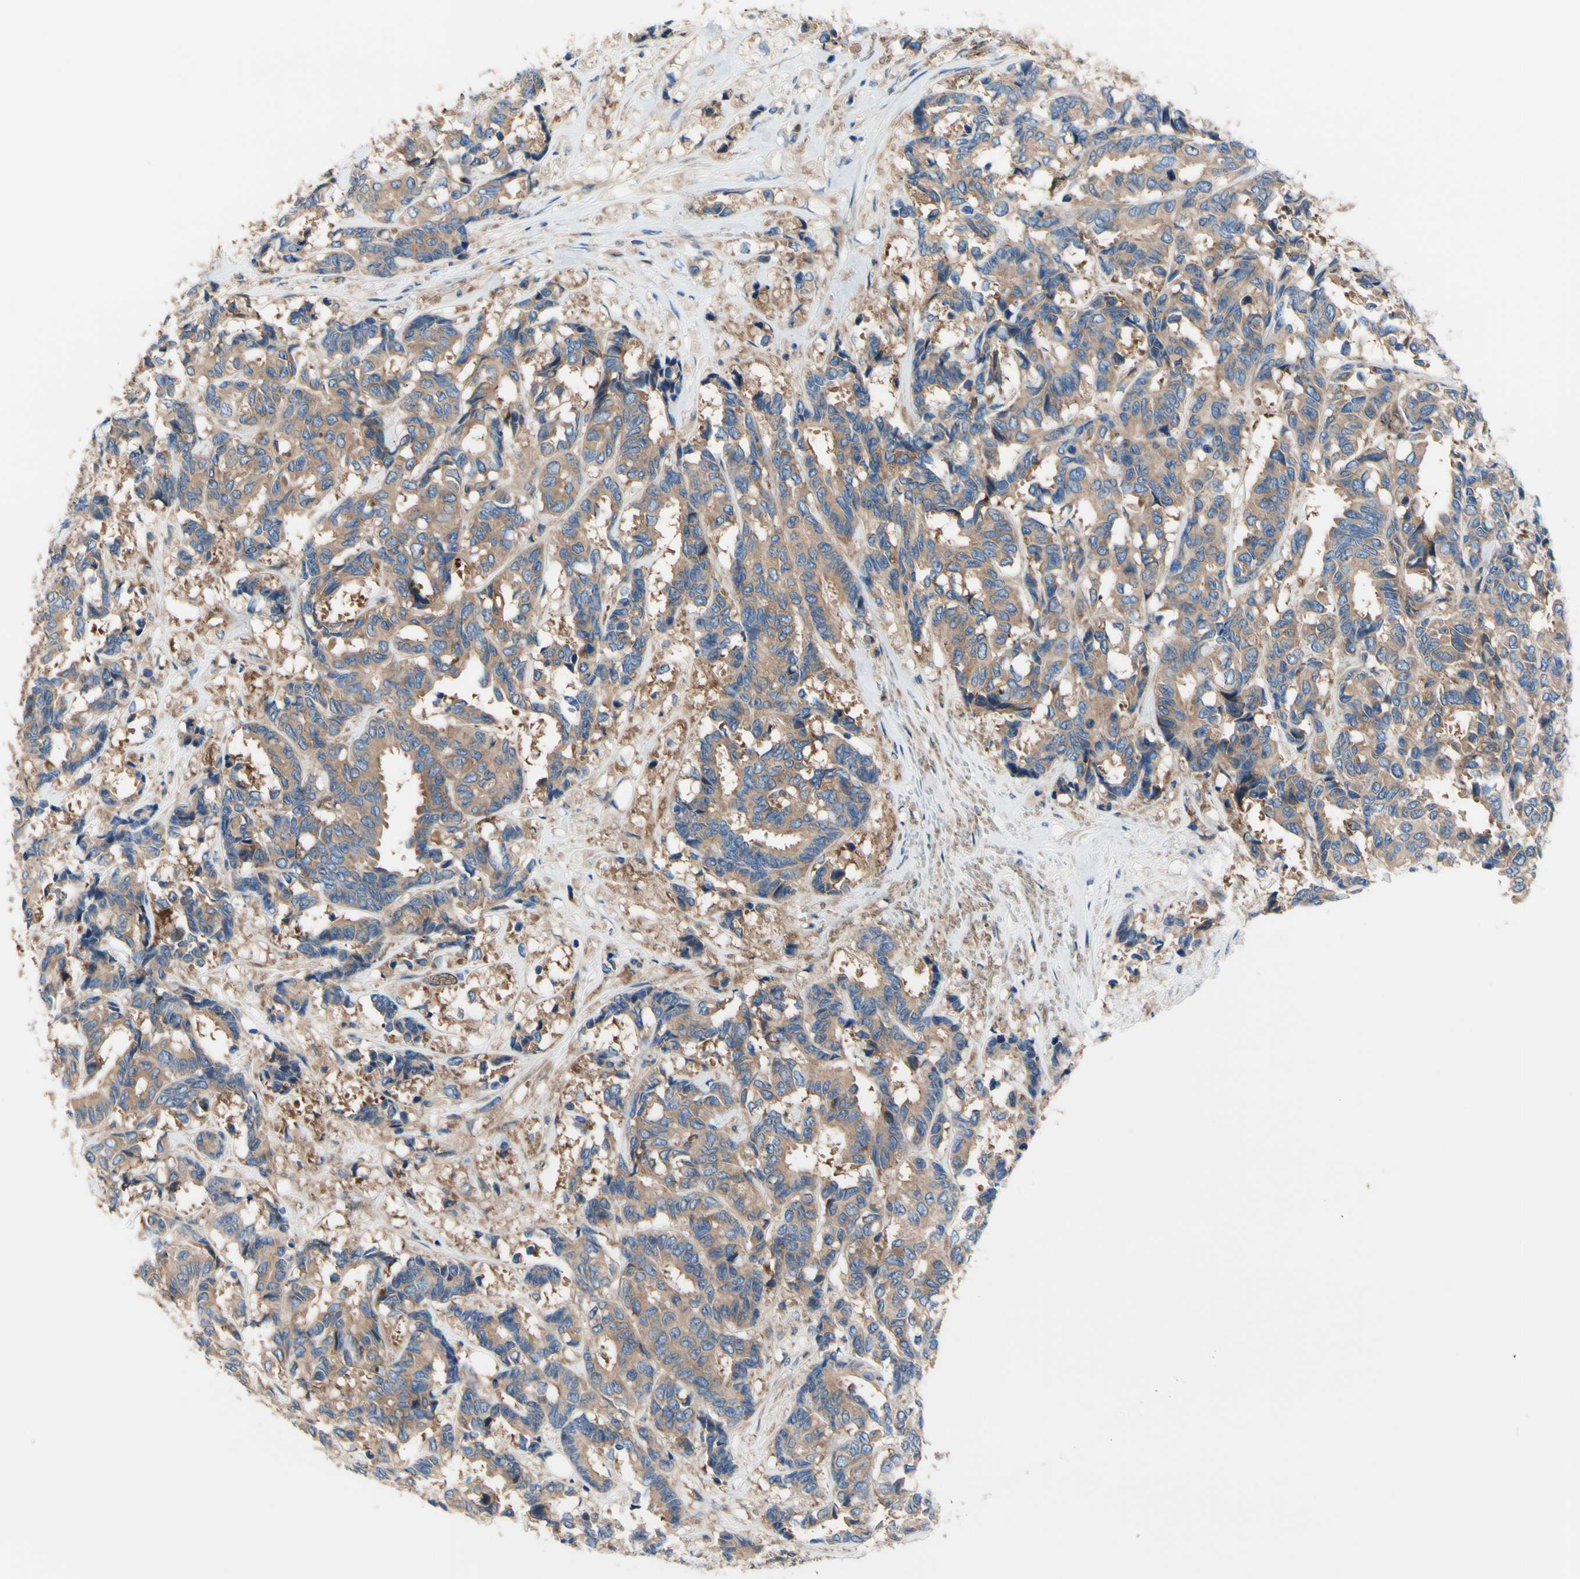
{"staining": {"intensity": "moderate", "quantity": ">75%", "location": "cytoplasmic/membranous"}, "tissue": "breast cancer", "cell_type": "Tumor cells", "image_type": "cancer", "snomed": [{"axis": "morphology", "description": "Duct carcinoma"}, {"axis": "topography", "description": "Breast"}], "caption": "An immunohistochemistry (IHC) micrograph of tumor tissue is shown. Protein staining in brown labels moderate cytoplasmic/membranous positivity in breast cancer within tumor cells.", "gene": "USP9X", "patient": {"sex": "female", "age": 87}}